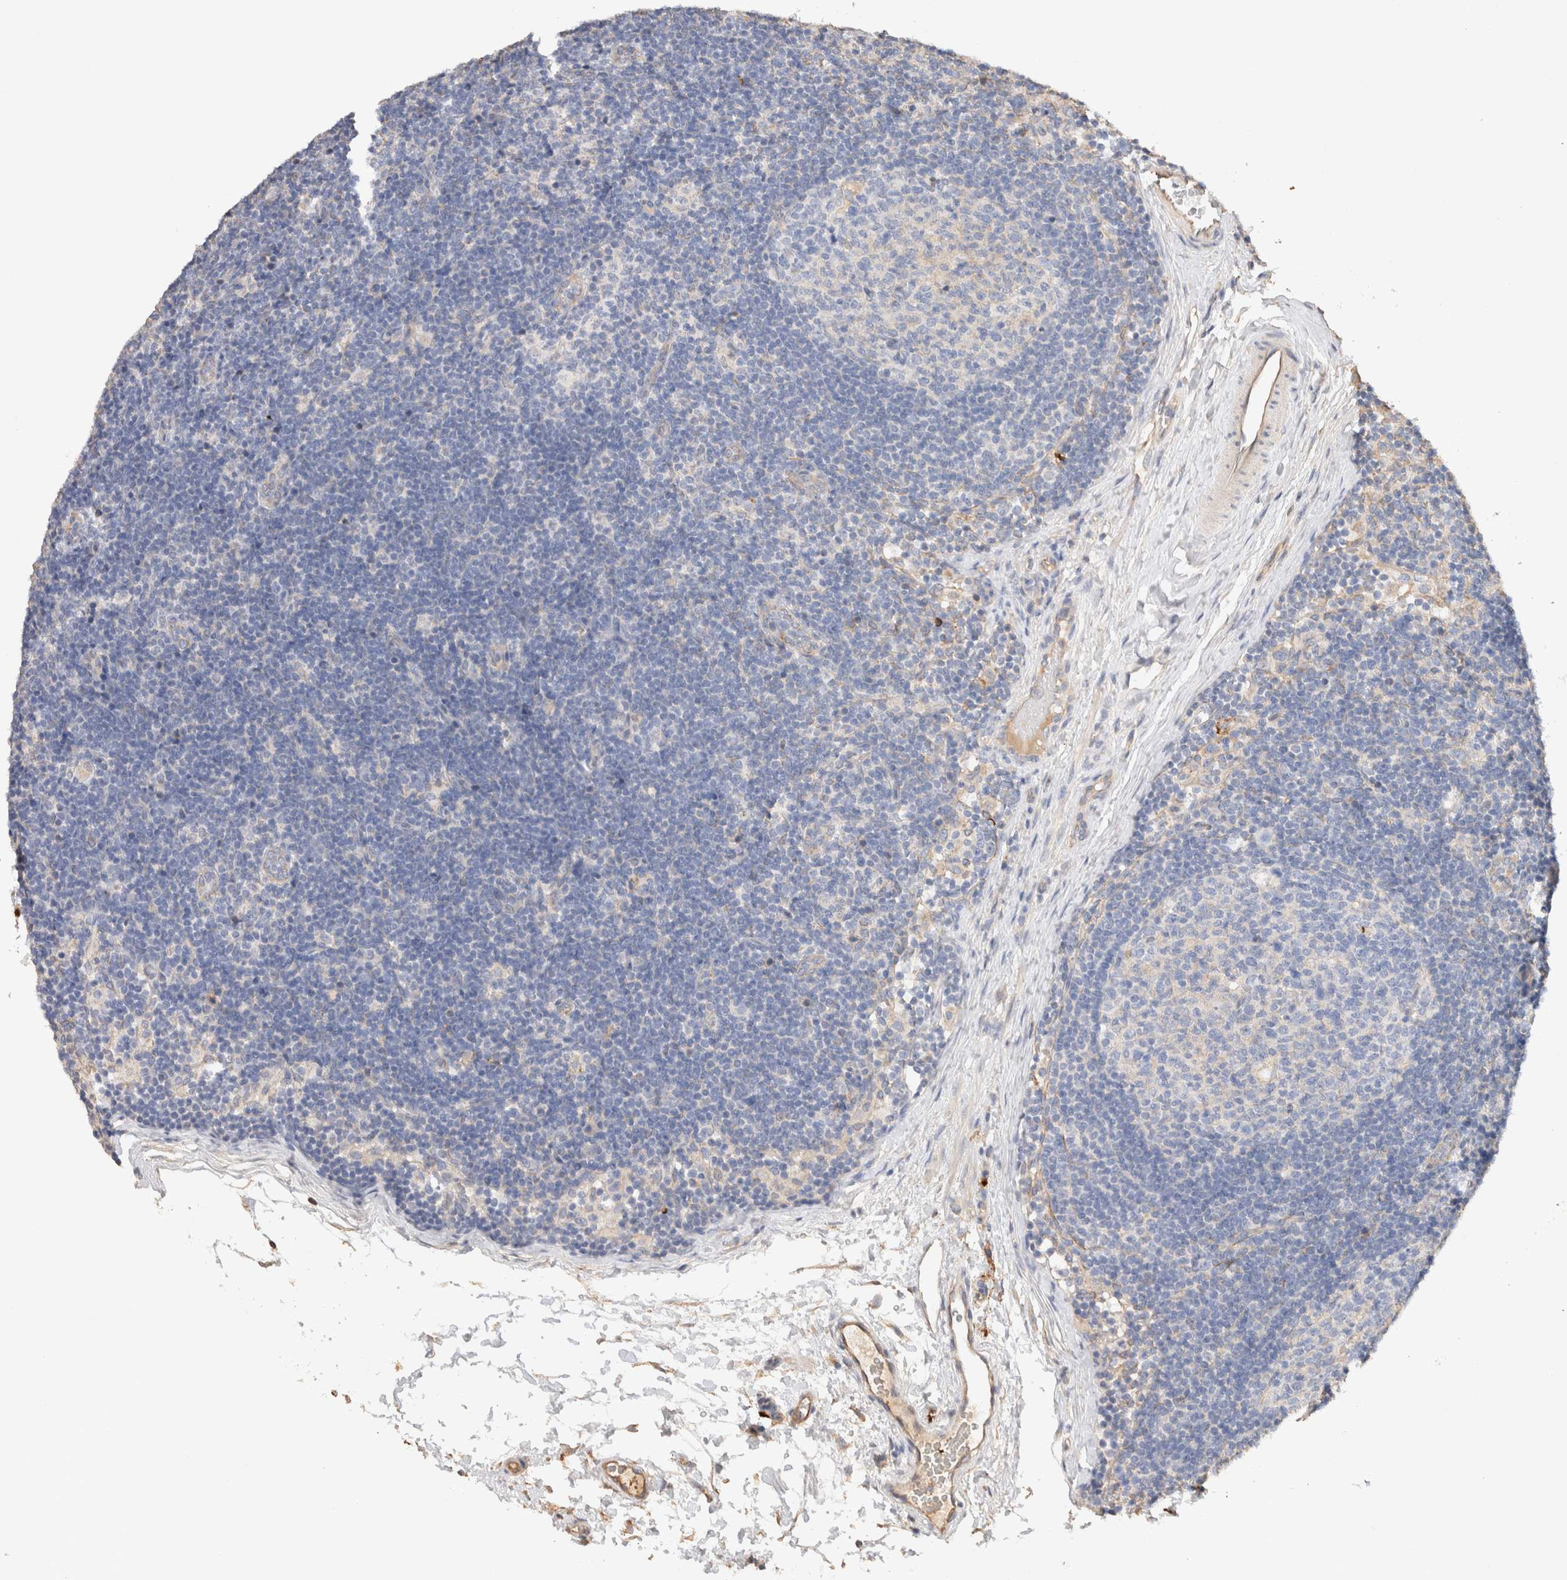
{"staining": {"intensity": "negative", "quantity": "none", "location": "none"}, "tissue": "lymph node", "cell_type": "Germinal center cells", "image_type": "normal", "snomed": [{"axis": "morphology", "description": "Normal tissue, NOS"}, {"axis": "topography", "description": "Lymph node"}], "caption": "Immunohistochemistry (IHC) image of benign lymph node: human lymph node stained with DAB (3,3'-diaminobenzidine) exhibits no significant protein positivity in germinal center cells.", "gene": "PROS1", "patient": {"sex": "female", "age": 22}}